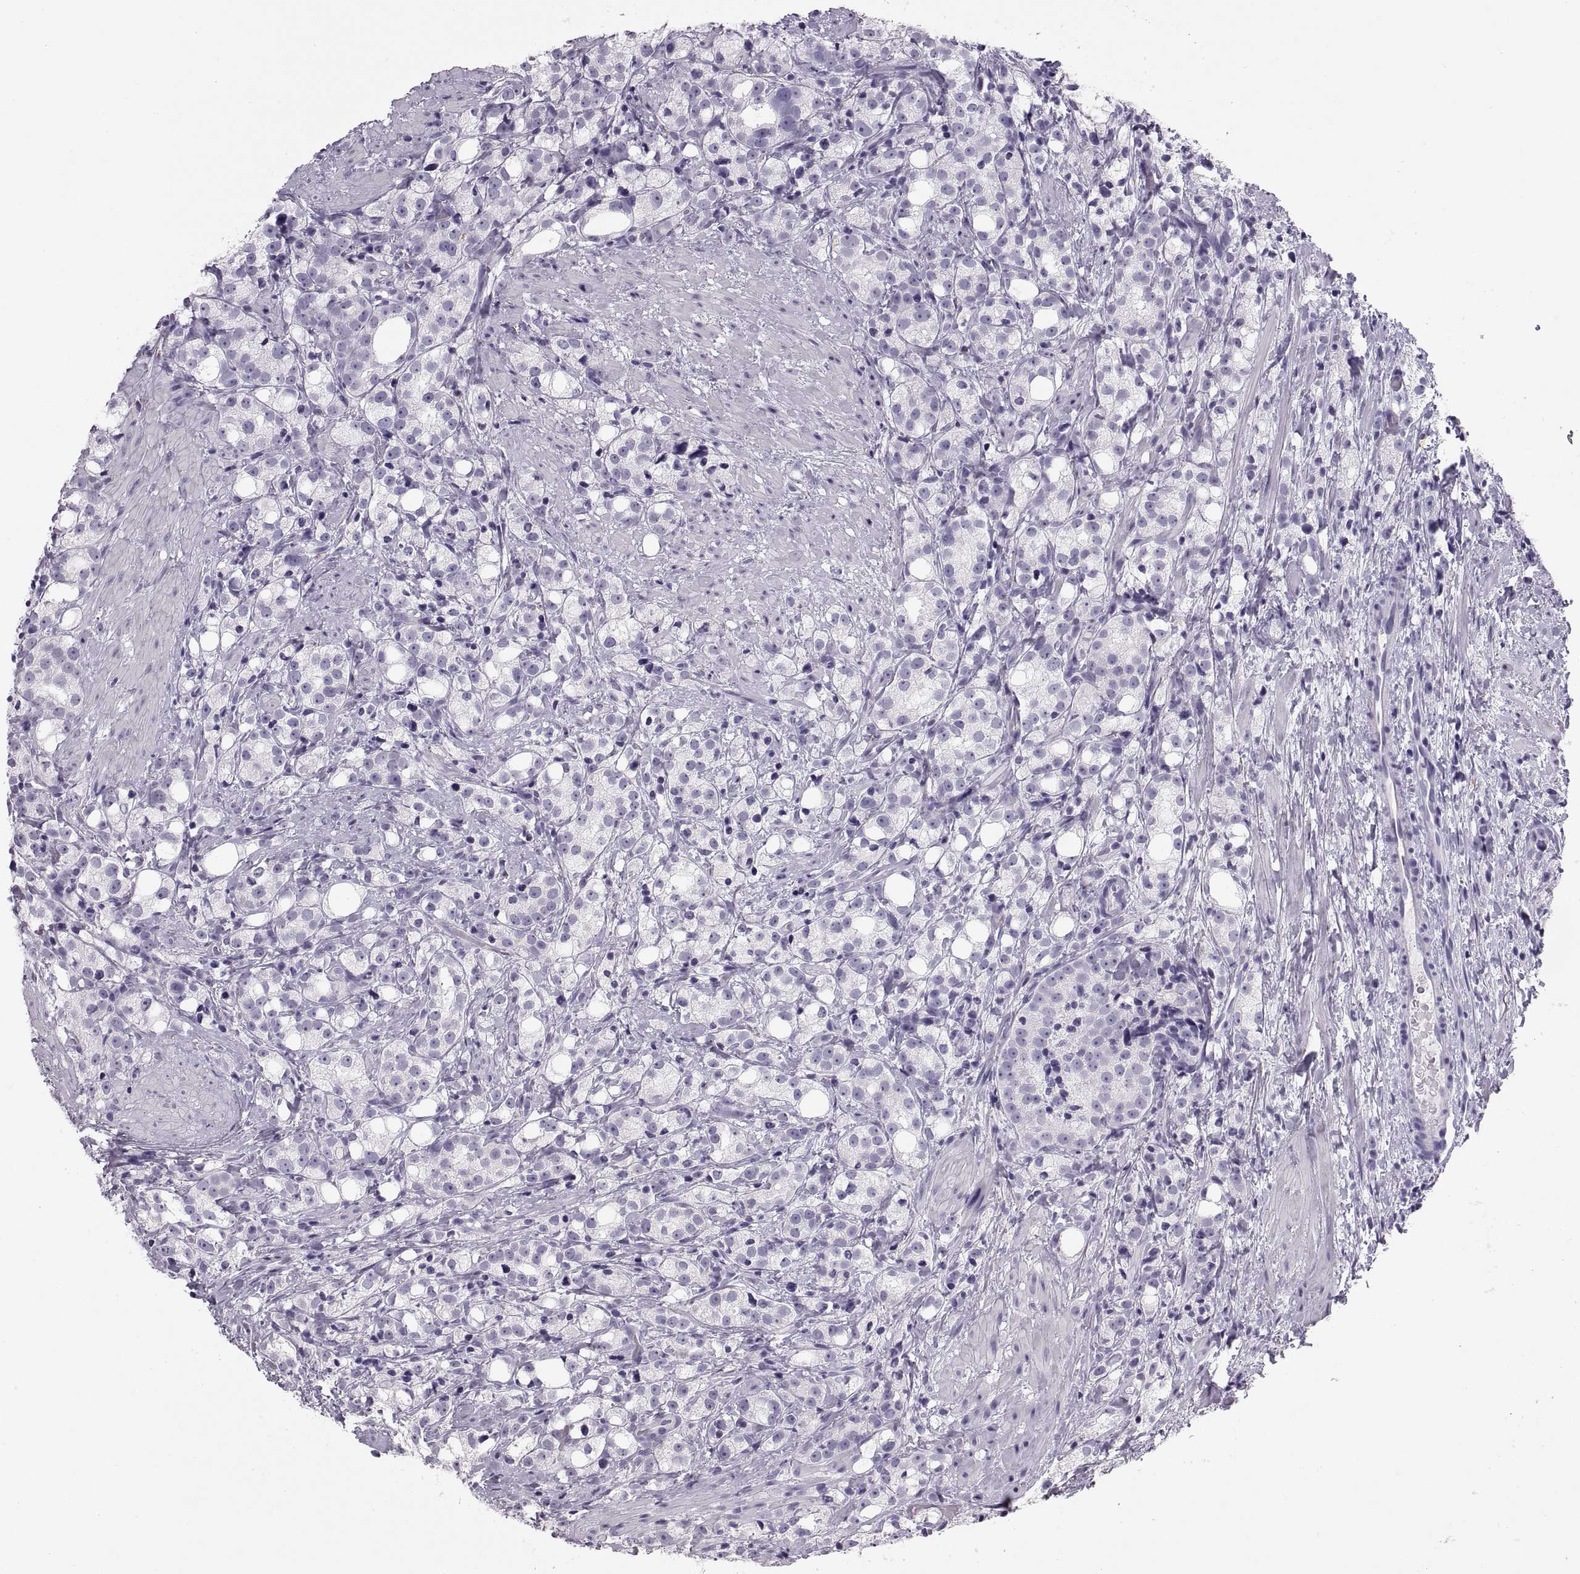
{"staining": {"intensity": "negative", "quantity": "none", "location": "none"}, "tissue": "prostate cancer", "cell_type": "Tumor cells", "image_type": "cancer", "snomed": [{"axis": "morphology", "description": "Adenocarcinoma, High grade"}, {"axis": "topography", "description": "Prostate"}], "caption": "There is no significant positivity in tumor cells of prostate cancer (high-grade adenocarcinoma).", "gene": "QRICH2", "patient": {"sex": "male", "age": 53}}